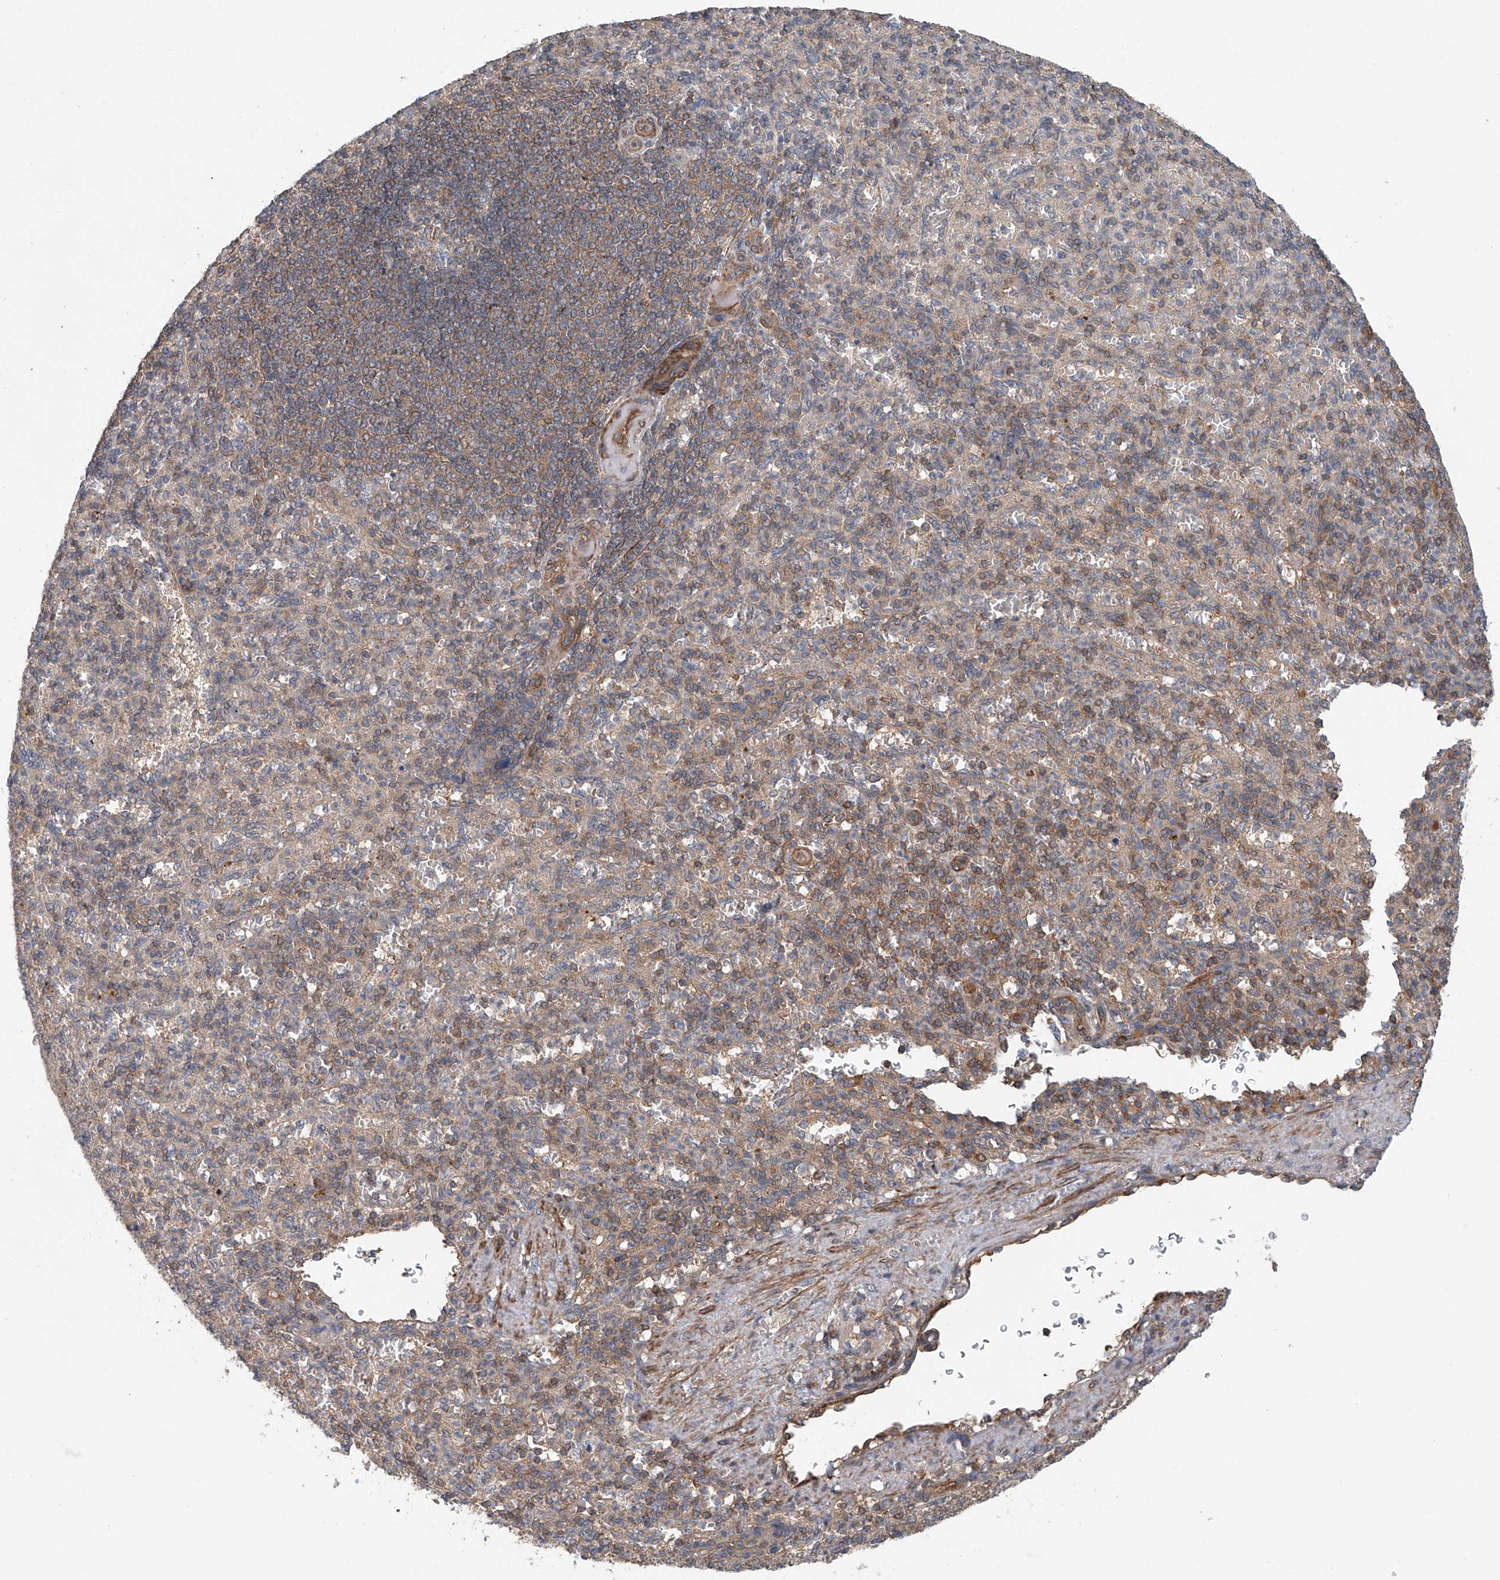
{"staining": {"intensity": "weak", "quantity": "25%-75%", "location": "cytoplasmic/membranous"}, "tissue": "spleen", "cell_type": "Cells in red pulp", "image_type": "normal", "snomed": [{"axis": "morphology", "description": "Normal tissue, NOS"}, {"axis": "topography", "description": "Spleen"}], "caption": "Immunohistochemistry (IHC) (DAB (3,3'-diaminobenzidine)) staining of unremarkable spleen shows weak cytoplasmic/membranous protein expression in approximately 25%-75% of cells in red pulp.", "gene": "FRYL", "patient": {"sex": "female", "age": 74}}